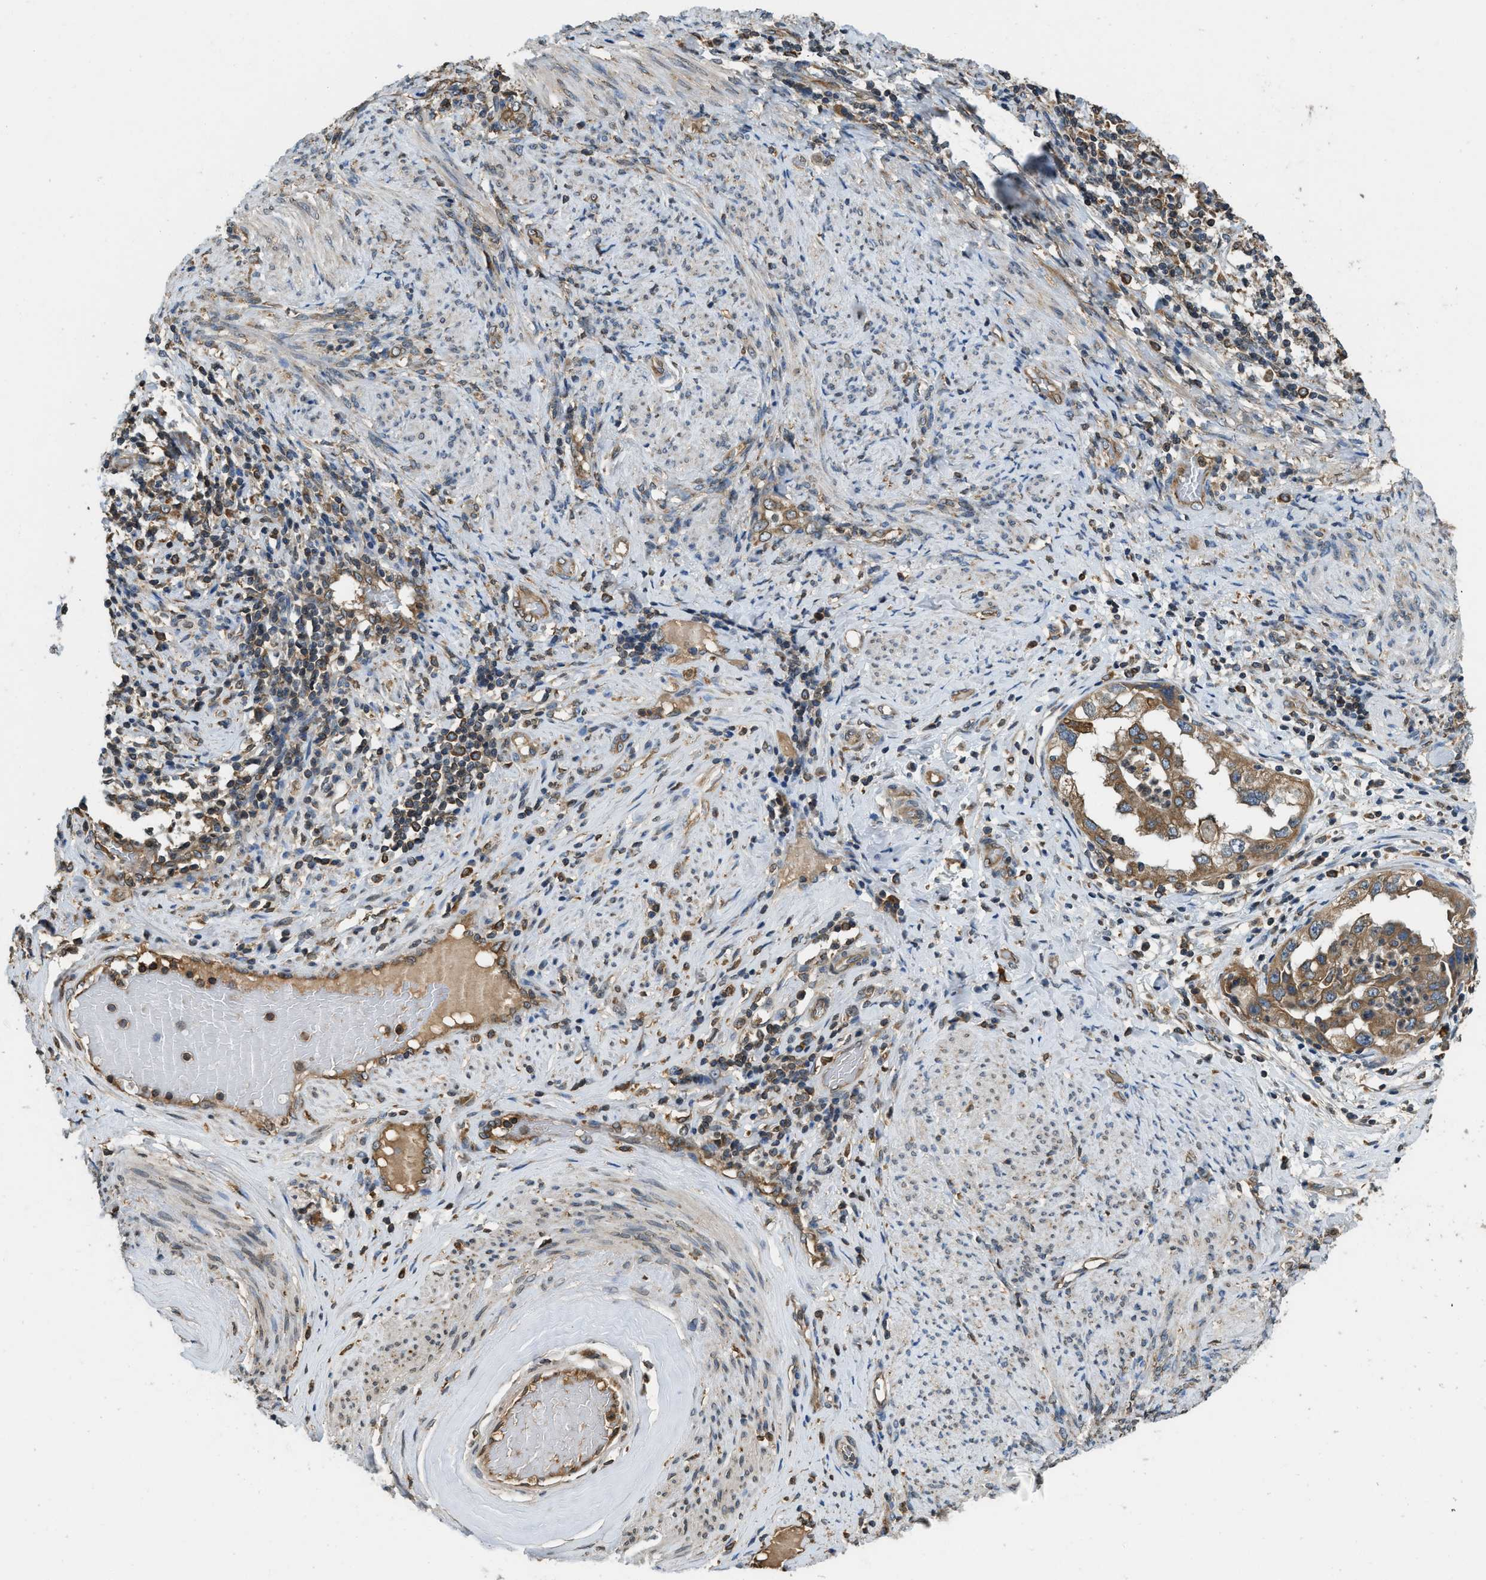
{"staining": {"intensity": "moderate", "quantity": ">75%", "location": "cytoplasmic/membranous"}, "tissue": "endometrial cancer", "cell_type": "Tumor cells", "image_type": "cancer", "snomed": [{"axis": "morphology", "description": "Adenocarcinoma, NOS"}, {"axis": "topography", "description": "Endometrium"}], "caption": "Human adenocarcinoma (endometrial) stained with a brown dye reveals moderate cytoplasmic/membranous positive staining in about >75% of tumor cells.", "gene": "BCAP31", "patient": {"sex": "female", "age": 85}}